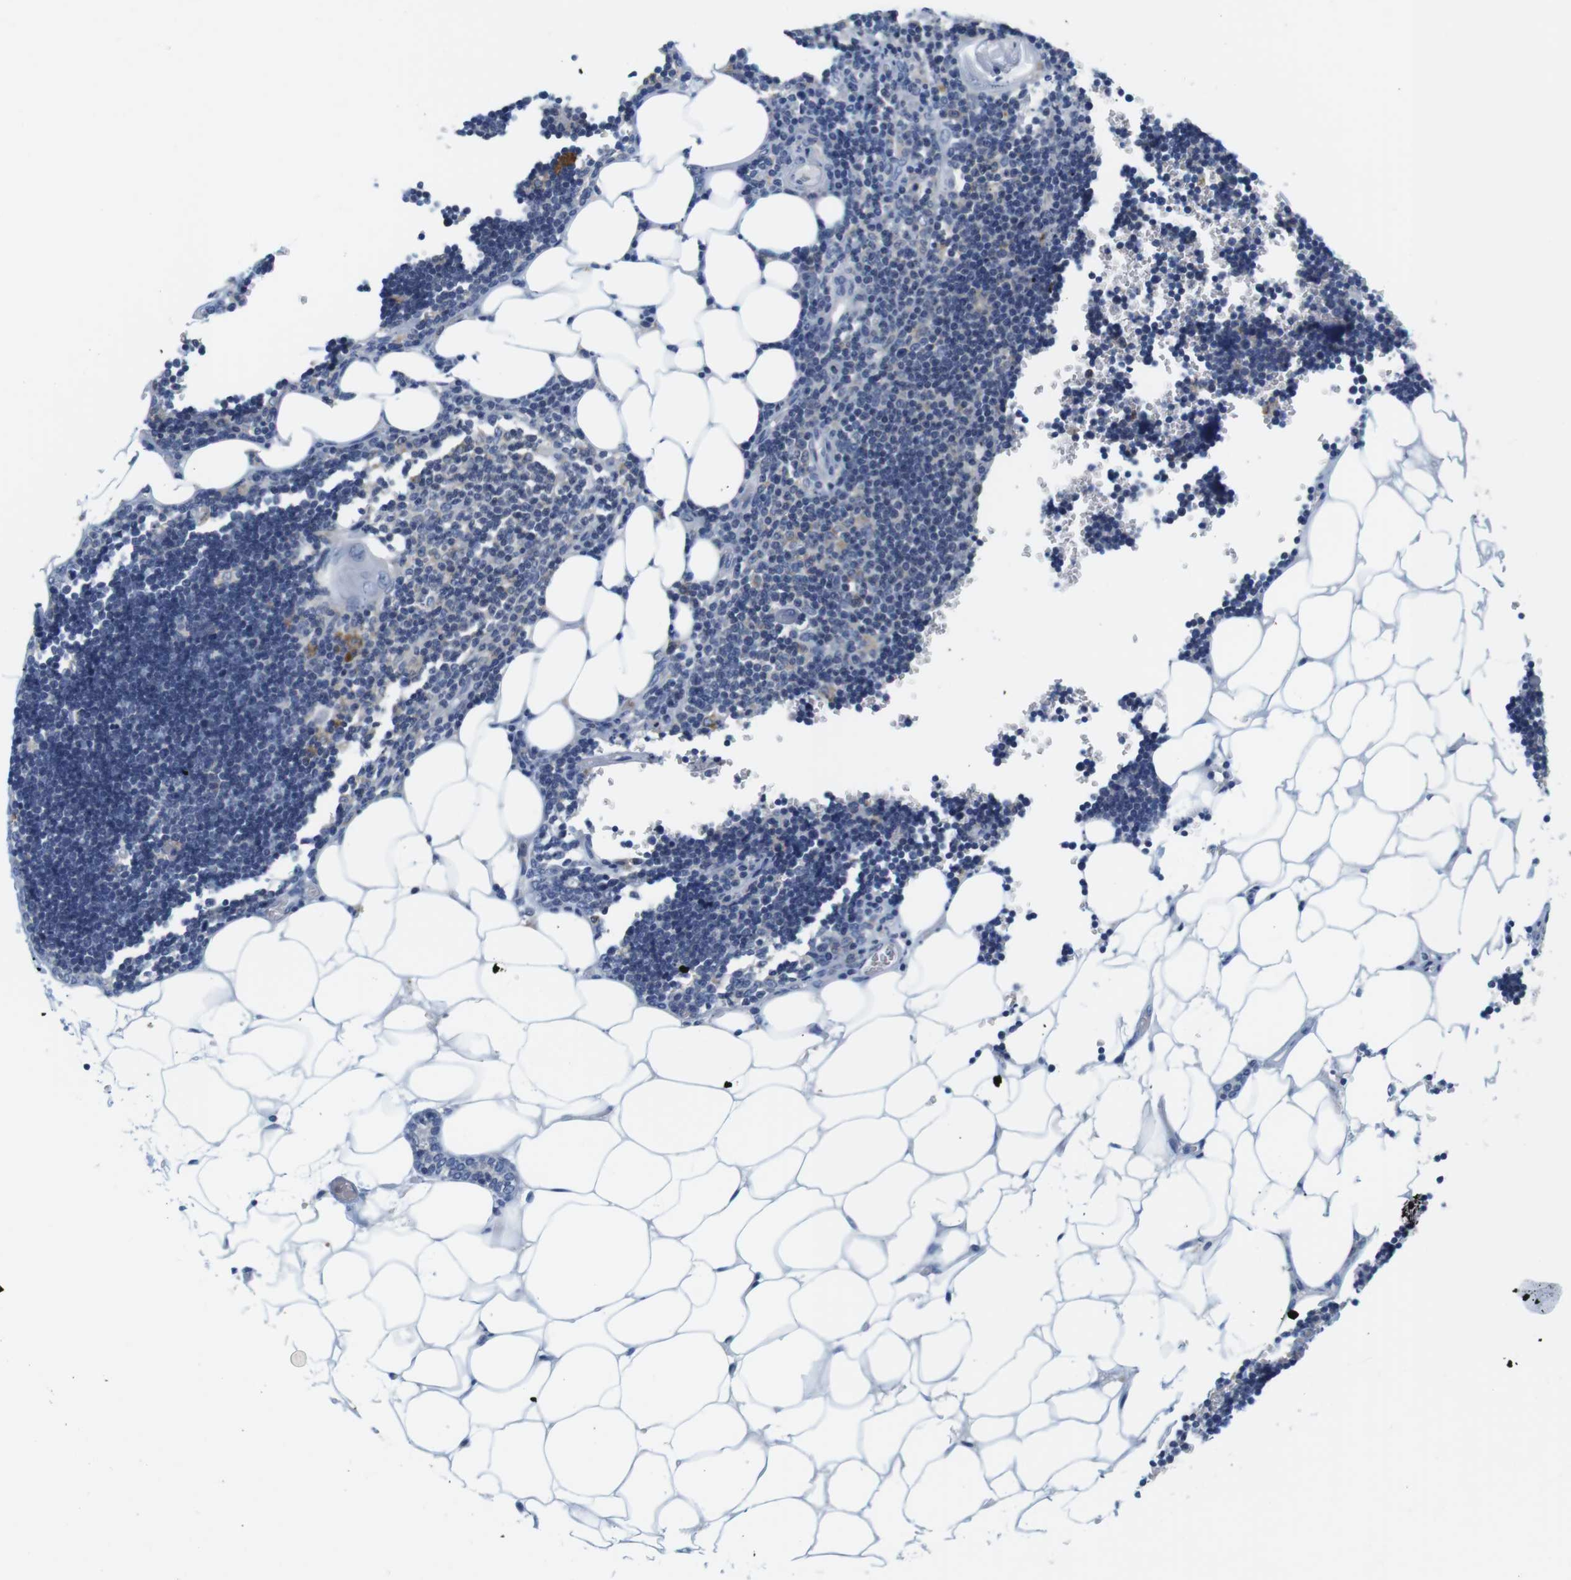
{"staining": {"intensity": "negative", "quantity": "none", "location": "none"}, "tissue": "lymph node", "cell_type": "Germinal center cells", "image_type": "normal", "snomed": [{"axis": "morphology", "description": "Normal tissue, NOS"}, {"axis": "topography", "description": "Lymph node"}], "caption": "Immunohistochemical staining of normal human lymph node demonstrates no significant staining in germinal center cells. Brightfield microscopy of IHC stained with DAB (brown) and hematoxylin (blue), captured at high magnification.", "gene": "CNGA2", "patient": {"sex": "male", "age": 33}}